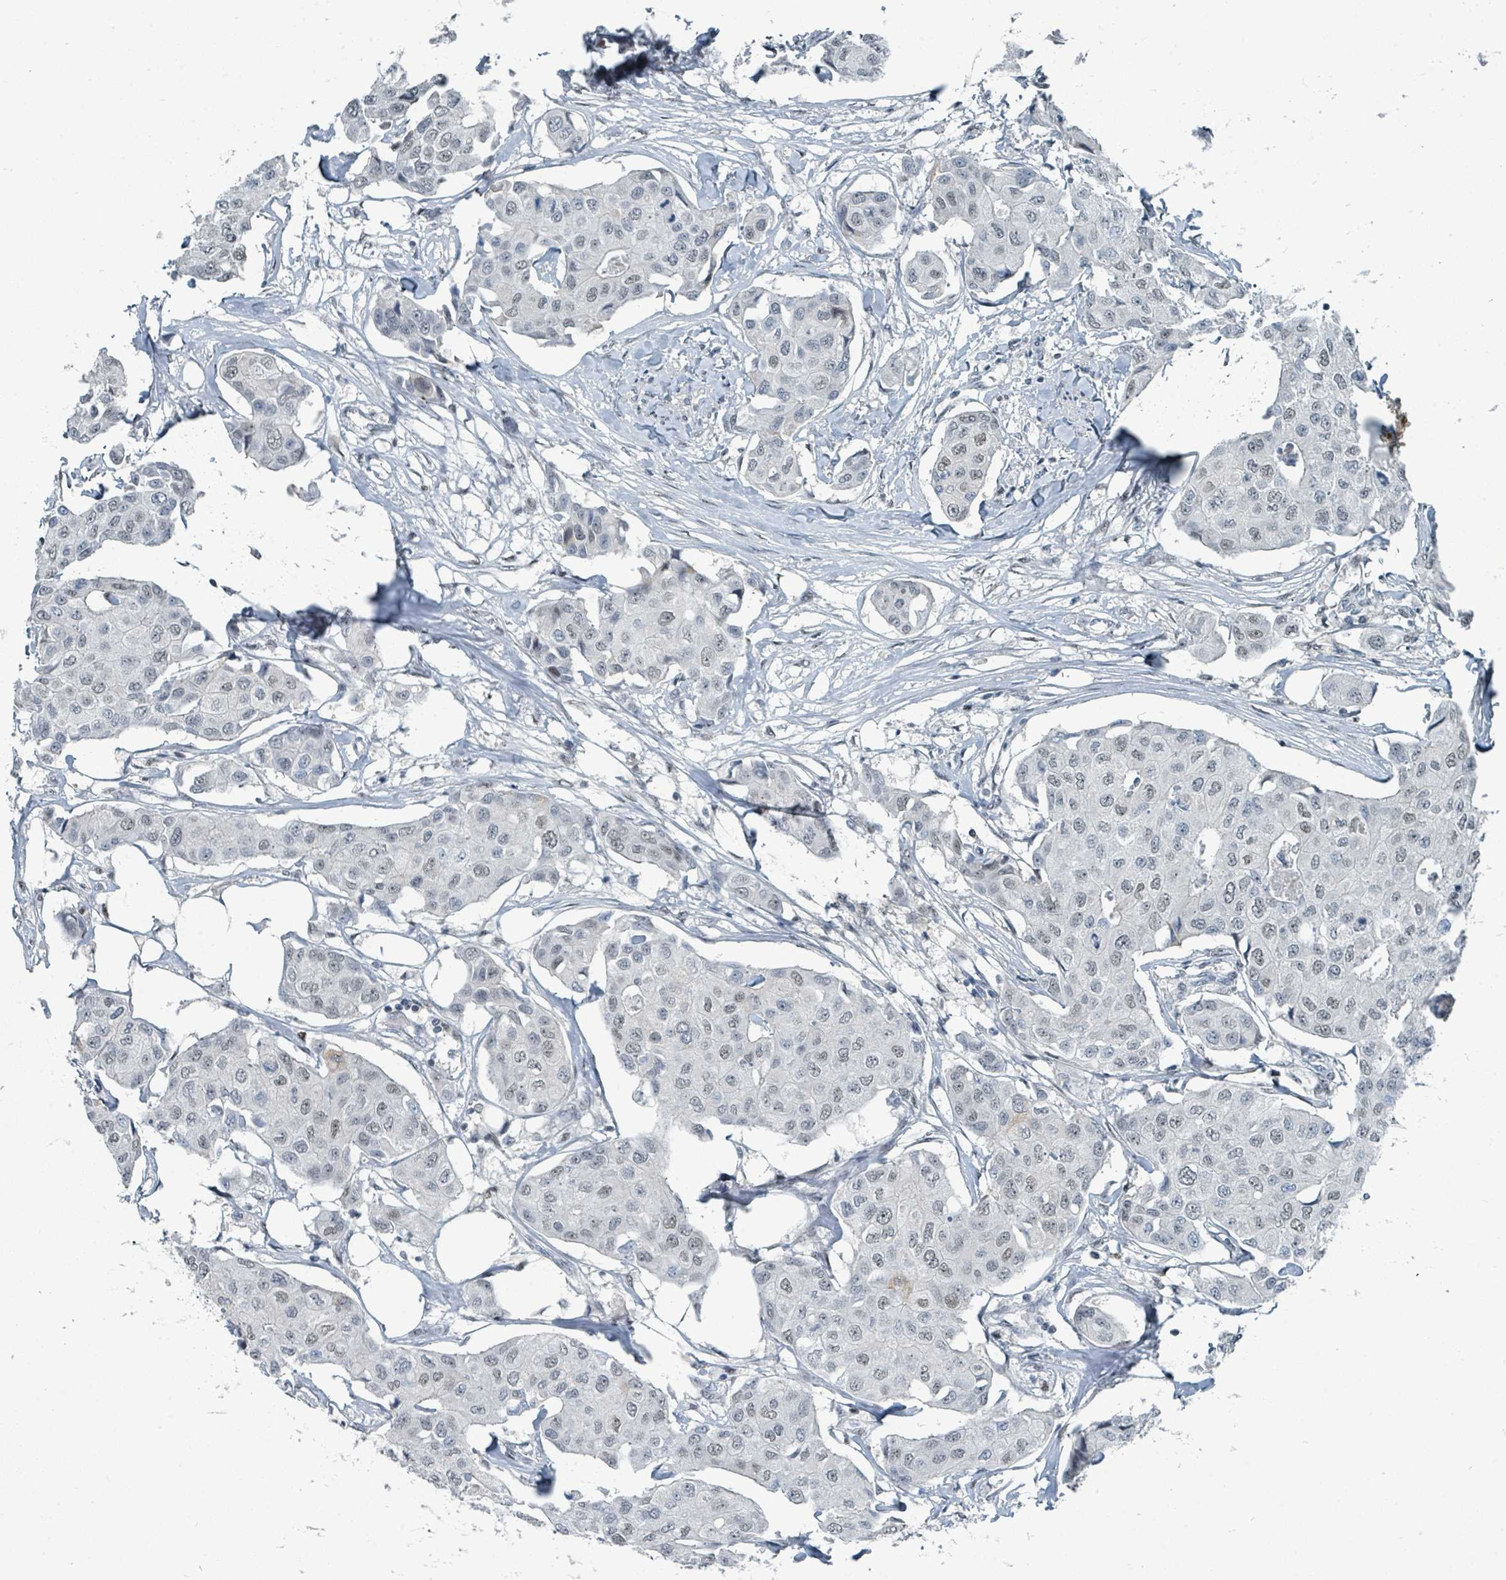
{"staining": {"intensity": "weak", "quantity": "<25%", "location": "nuclear"}, "tissue": "breast cancer", "cell_type": "Tumor cells", "image_type": "cancer", "snomed": [{"axis": "morphology", "description": "Duct carcinoma"}, {"axis": "topography", "description": "Breast"}, {"axis": "topography", "description": "Lymph node"}], "caption": "This is an IHC photomicrograph of breast cancer. There is no staining in tumor cells.", "gene": "UCK1", "patient": {"sex": "female", "age": 80}}